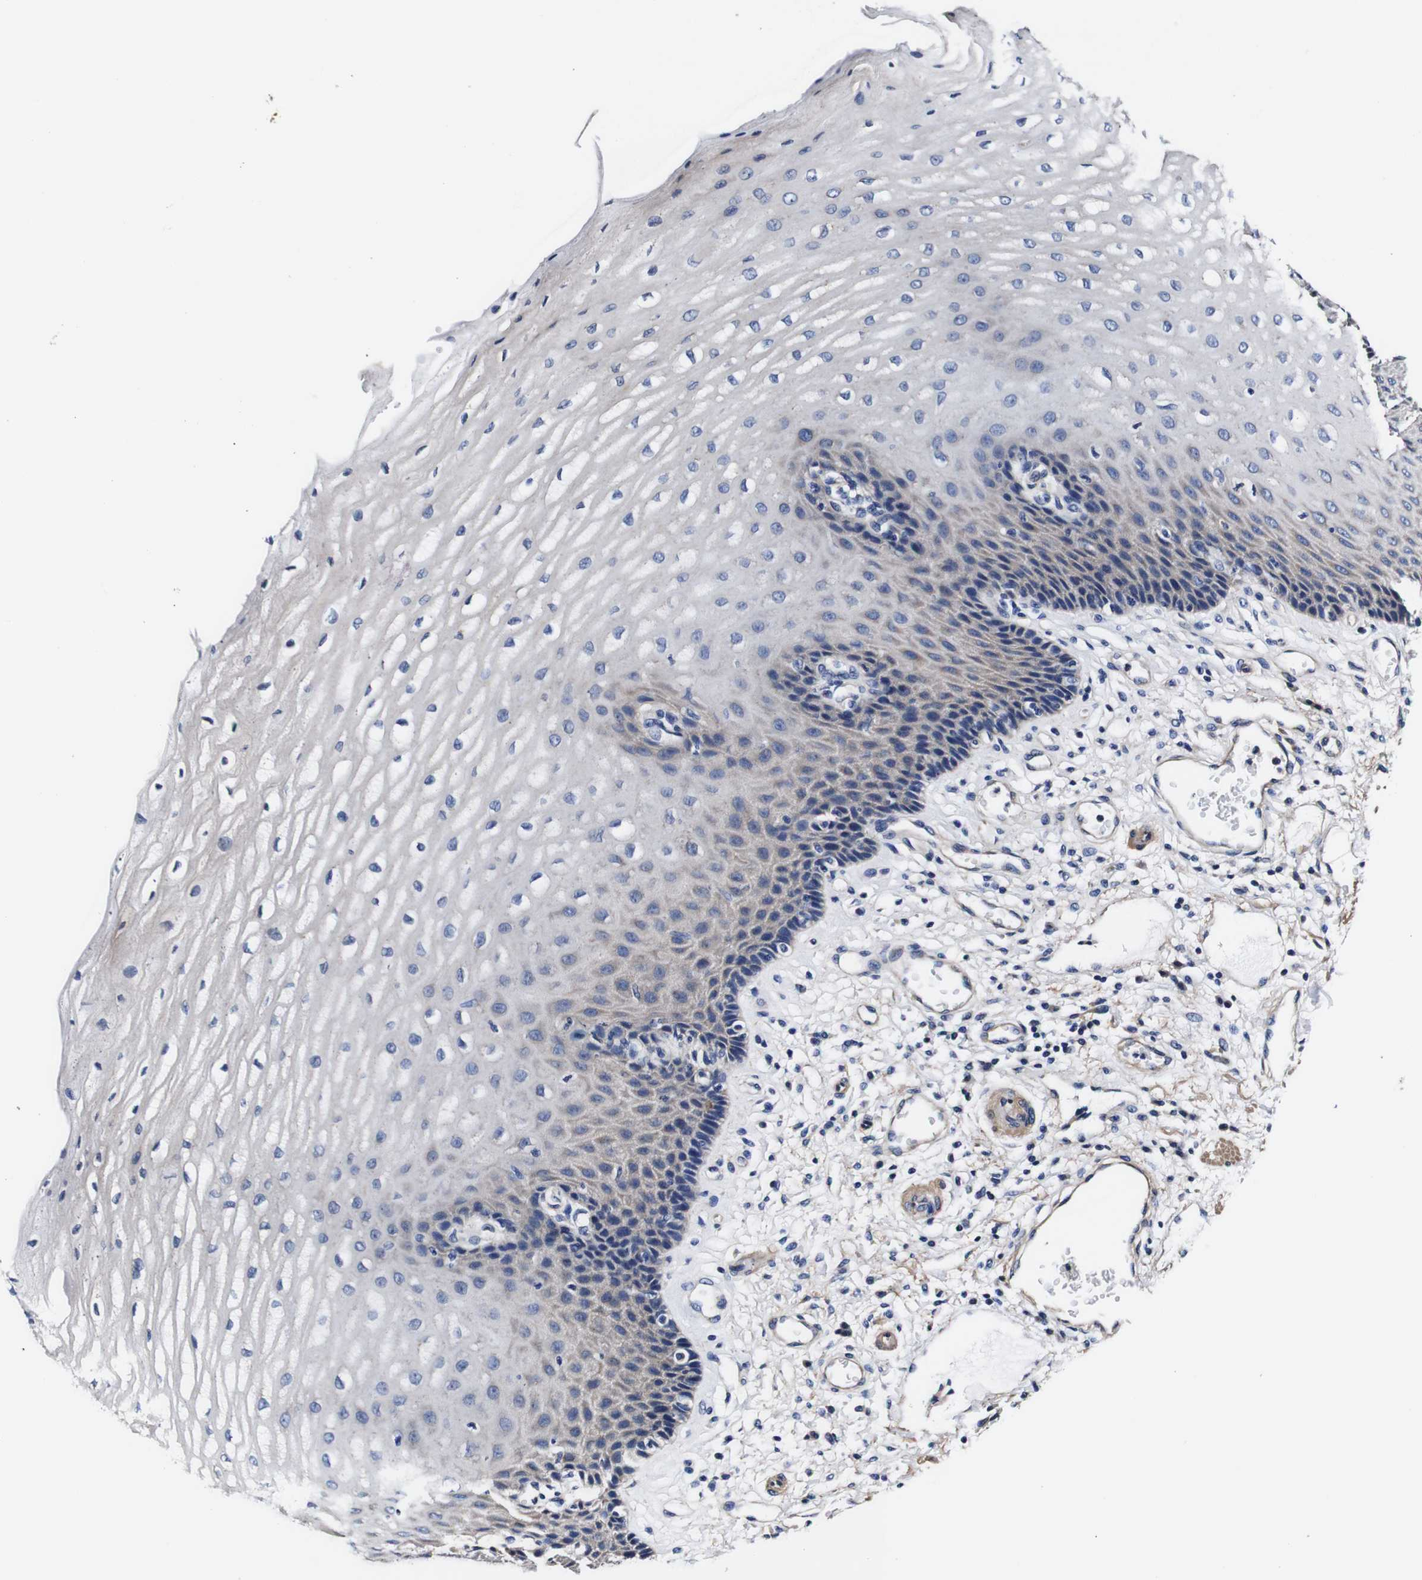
{"staining": {"intensity": "negative", "quantity": "none", "location": "none"}, "tissue": "esophagus", "cell_type": "Squamous epithelial cells", "image_type": "normal", "snomed": [{"axis": "morphology", "description": "Normal tissue, NOS"}, {"axis": "topography", "description": "Esophagus"}], "caption": "A photomicrograph of human esophagus is negative for staining in squamous epithelial cells. (Immunohistochemistry, brightfield microscopy, high magnification).", "gene": "PDCD6IP", "patient": {"sex": "male", "age": 54}}